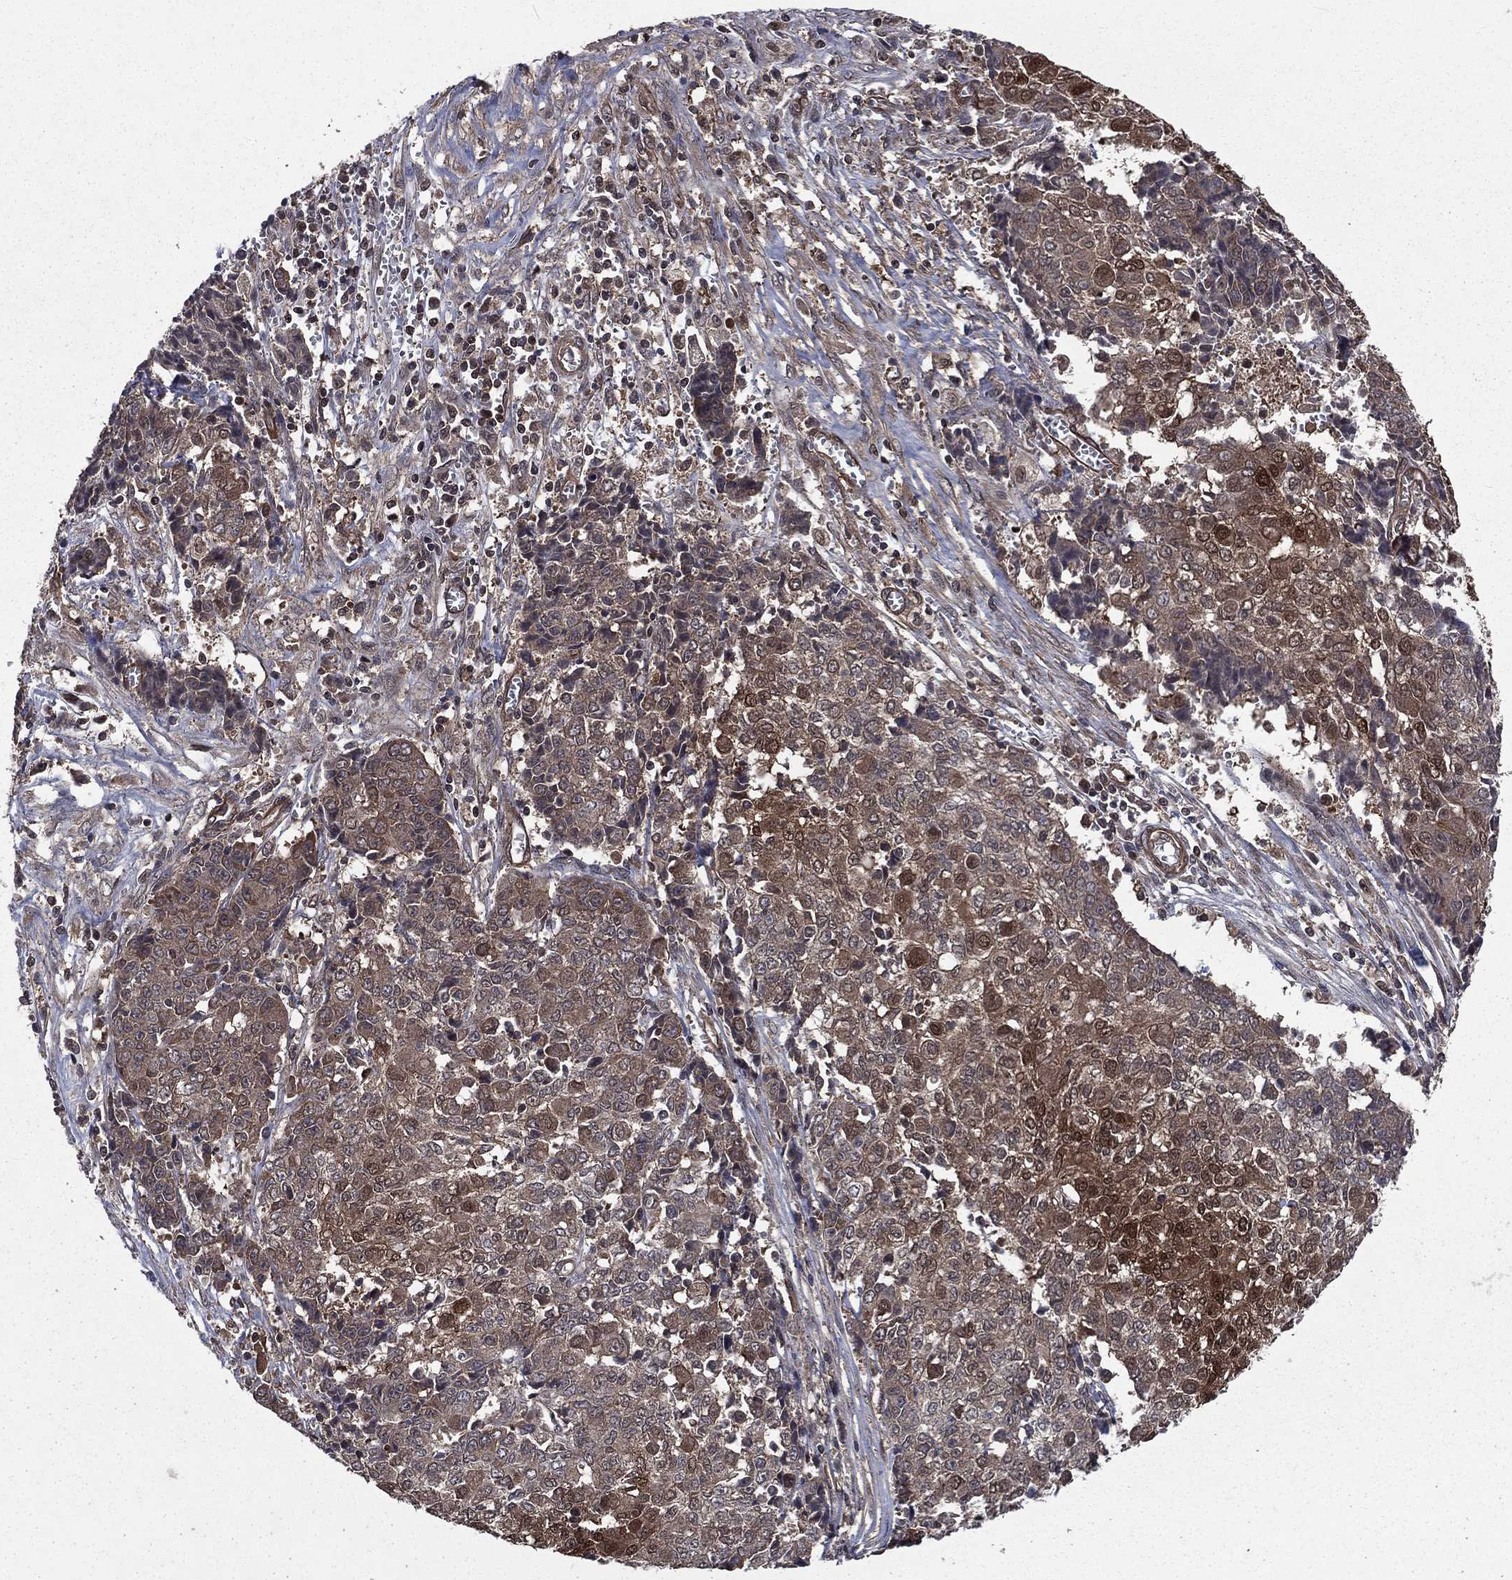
{"staining": {"intensity": "moderate", "quantity": "<25%", "location": "cytoplasmic/membranous"}, "tissue": "ovarian cancer", "cell_type": "Tumor cells", "image_type": "cancer", "snomed": [{"axis": "morphology", "description": "Carcinoma, endometroid"}, {"axis": "topography", "description": "Ovary"}], "caption": "This histopathology image shows endometroid carcinoma (ovarian) stained with IHC to label a protein in brown. The cytoplasmic/membranous of tumor cells show moderate positivity for the protein. Nuclei are counter-stained blue.", "gene": "FGD1", "patient": {"sex": "female", "age": 42}}